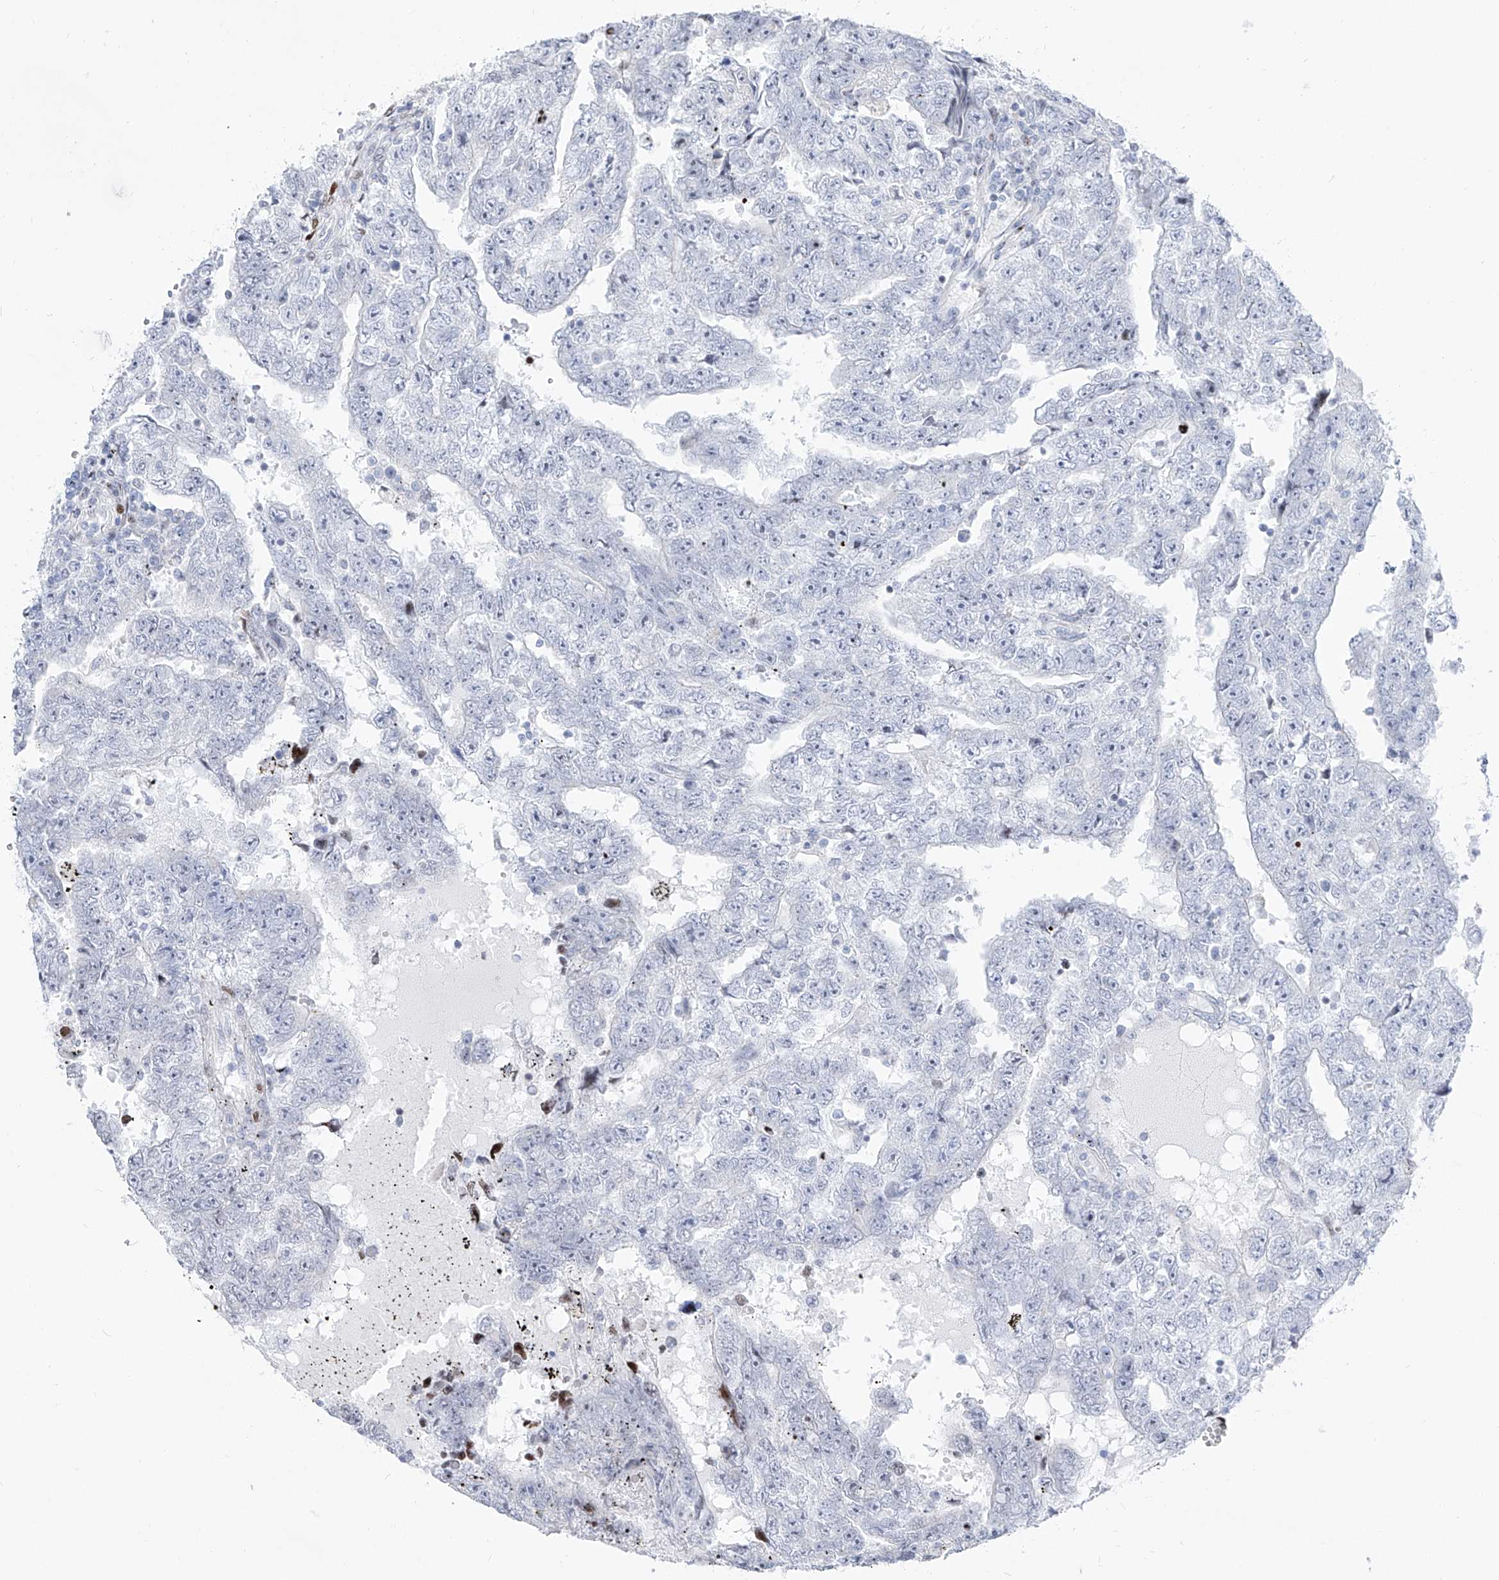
{"staining": {"intensity": "negative", "quantity": "none", "location": "none"}, "tissue": "testis cancer", "cell_type": "Tumor cells", "image_type": "cancer", "snomed": [{"axis": "morphology", "description": "Carcinoma, Embryonal, NOS"}, {"axis": "topography", "description": "Testis"}], "caption": "There is no significant expression in tumor cells of testis cancer (embryonal carcinoma).", "gene": "FRS3", "patient": {"sex": "male", "age": 25}}